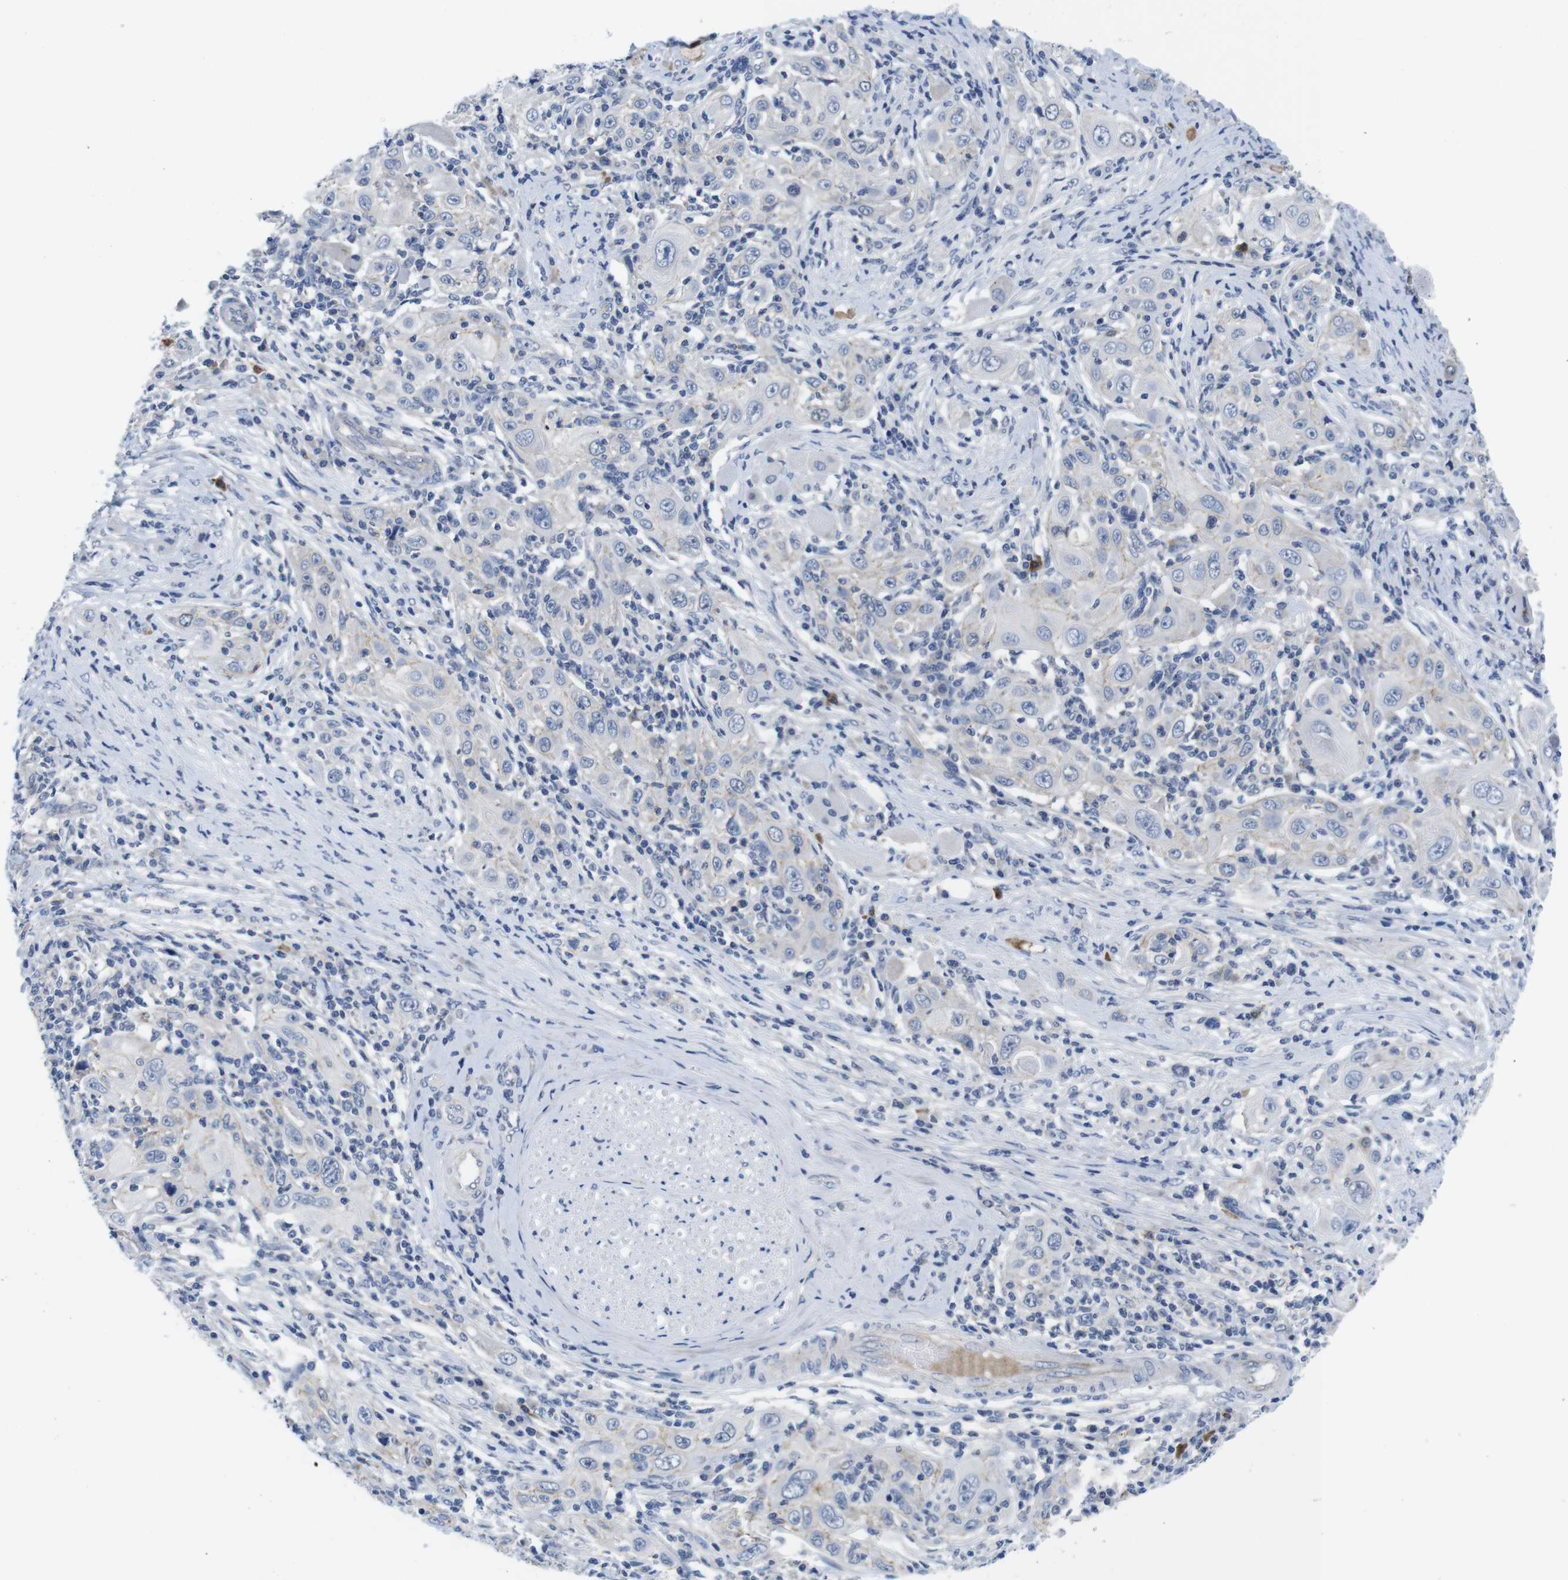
{"staining": {"intensity": "negative", "quantity": "none", "location": "none"}, "tissue": "skin cancer", "cell_type": "Tumor cells", "image_type": "cancer", "snomed": [{"axis": "morphology", "description": "Squamous cell carcinoma, NOS"}, {"axis": "topography", "description": "Skin"}], "caption": "The photomicrograph shows no staining of tumor cells in skin squamous cell carcinoma.", "gene": "SCRIB", "patient": {"sex": "female", "age": 88}}